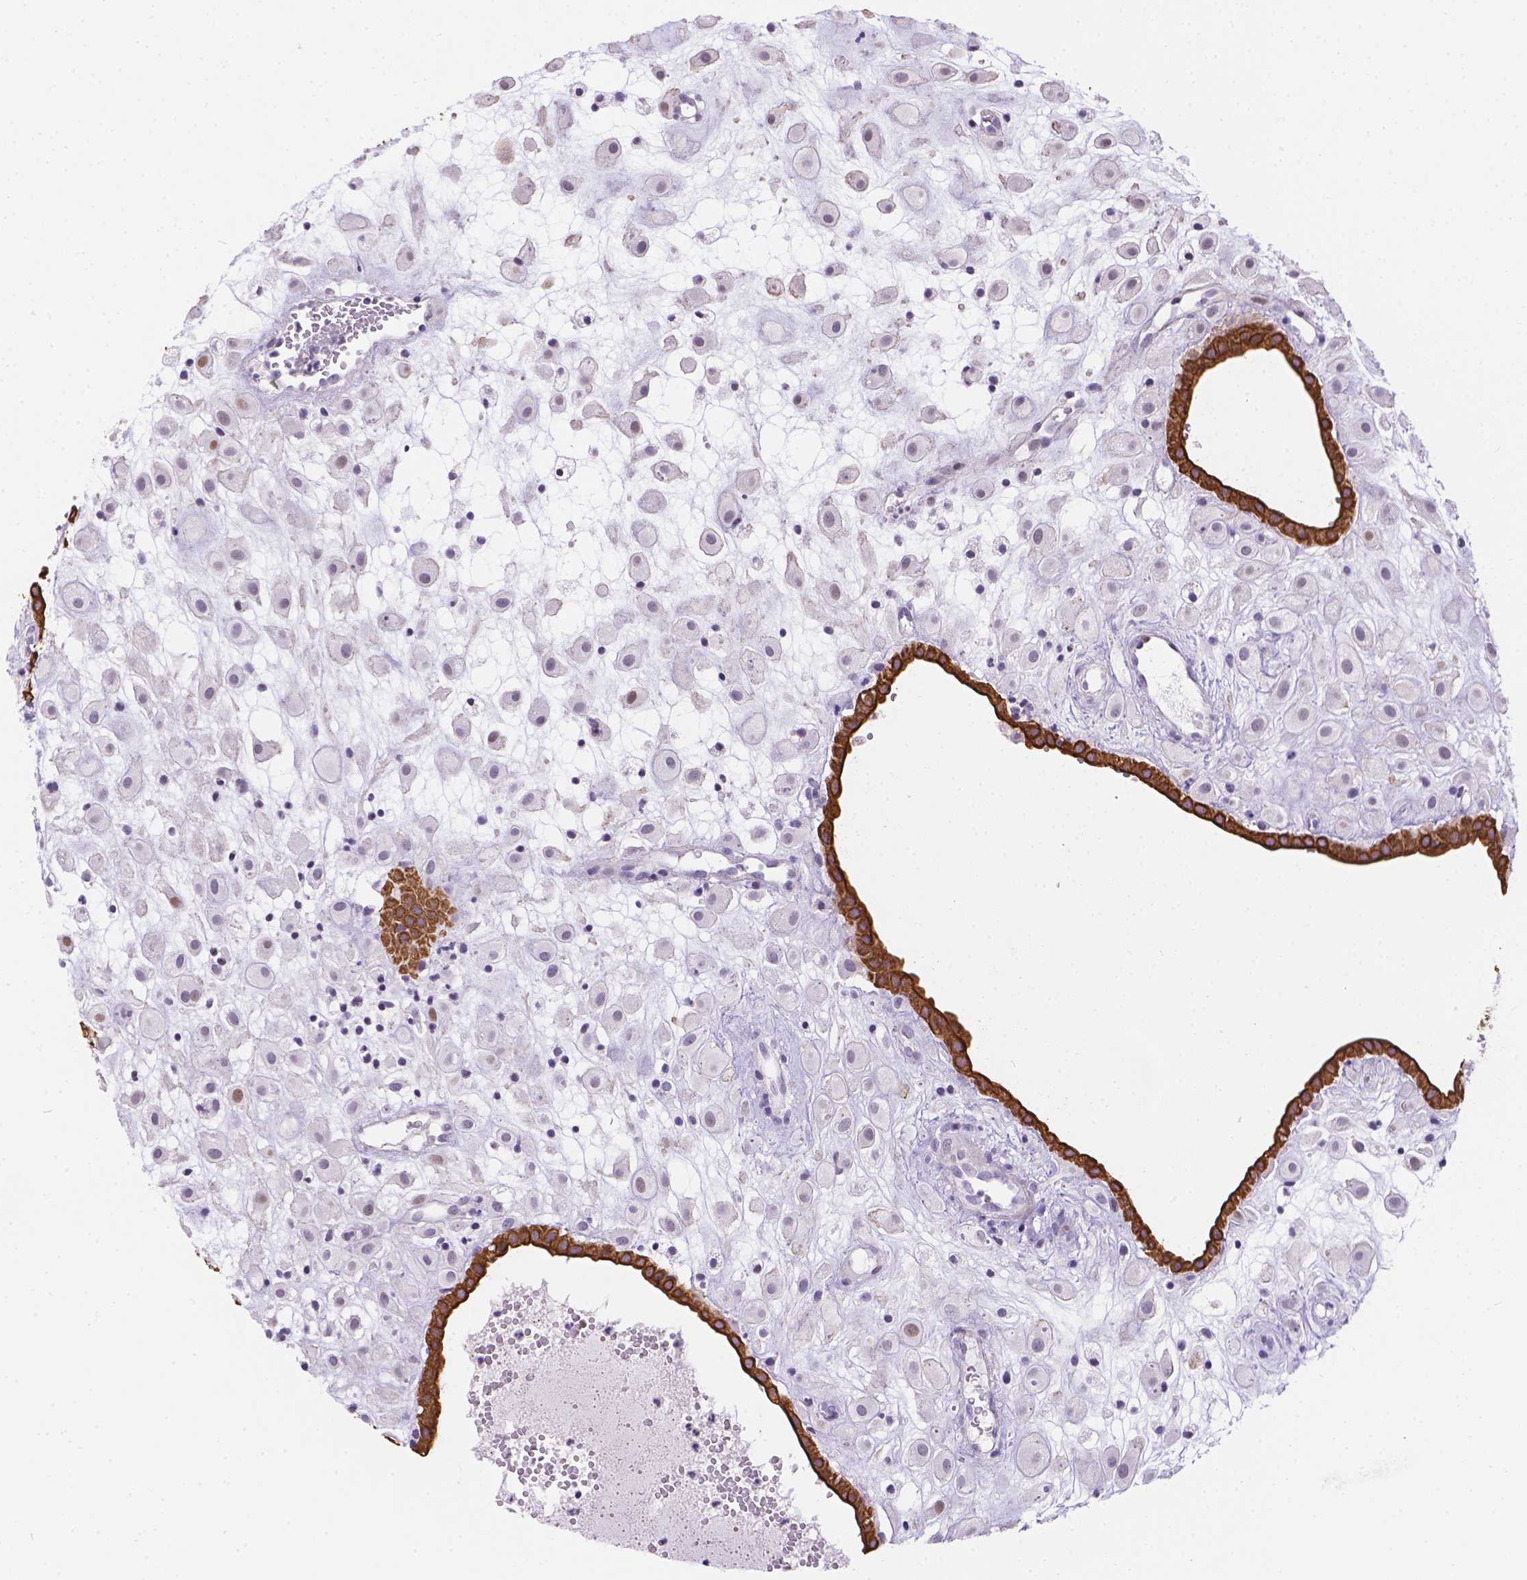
{"staining": {"intensity": "negative", "quantity": "none", "location": "none"}, "tissue": "placenta", "cell_type": "Decidual cells", "image_type": "normal", "snomed": [{"axis": "morphology", "description": "Normal tissue, NOS"}, {"axis": "topography", "description": "Placenta"}], "caption": "Immunohistochemistry photomicrograph of normal placenta: placenta stained with DAB reveals no significant protein positivity in decidual cells.", "gene": "DMWD", "patient": {"sex": "female", "age": 24}}